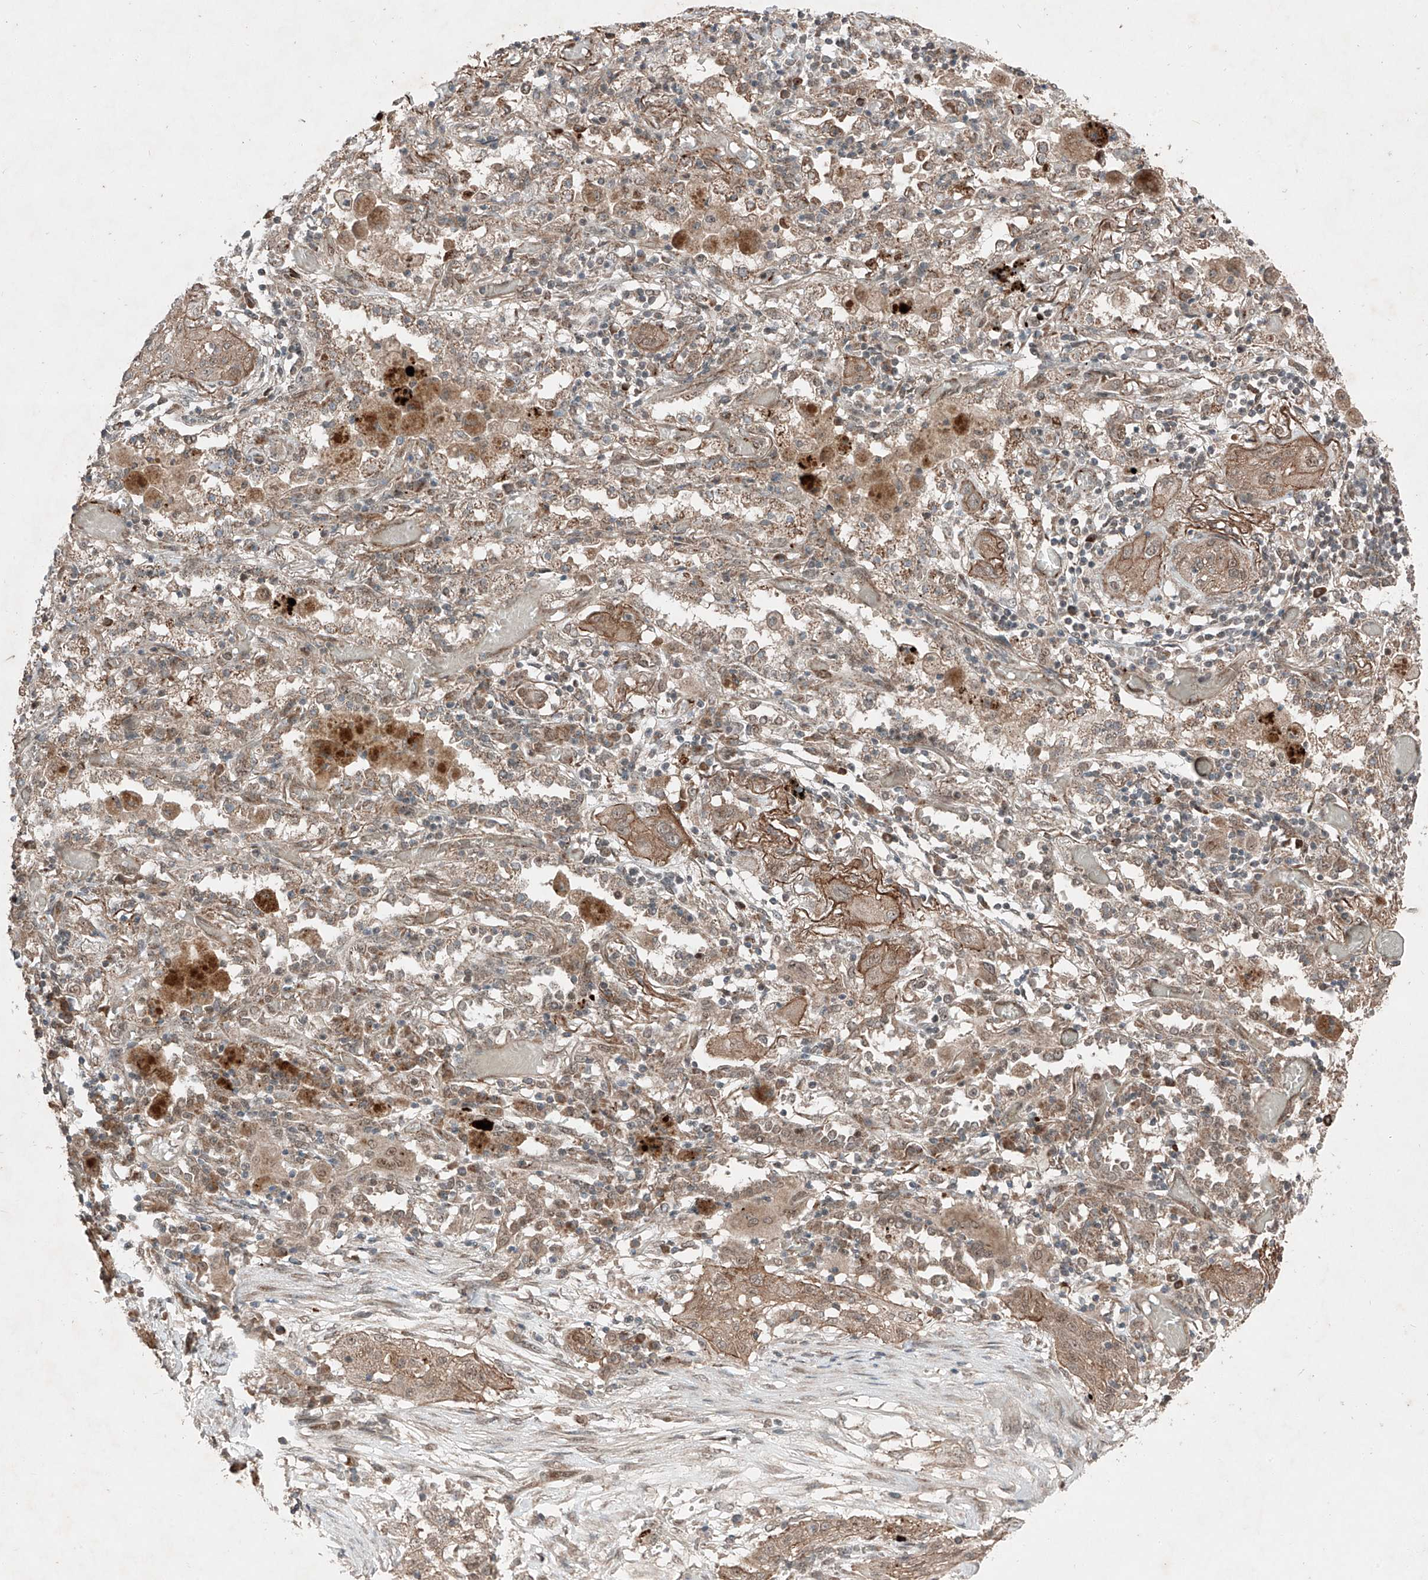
{"staining": {"intensity": "moderate", "quantity": ">75%", "location": "cytoplasmic/membranous"}, "tissue": "lung cancer", "cell_type": "Tumor cells", "image_type": "cancer", "snomed": [{"axis": "morphology", "description": "Squamous cell carcinoma, NOS"}, {"axis": "topography", "description": "Lung"}], "caption": "Immunohistochemistry (IHC) of human lung squamous cell carcinoma reveals medium levels of moderate cytoplasmic/membranous expression in about >75% of tumor cells.", "gene": "ZNF620", "patient": {"sex": "female", "age": 47}}